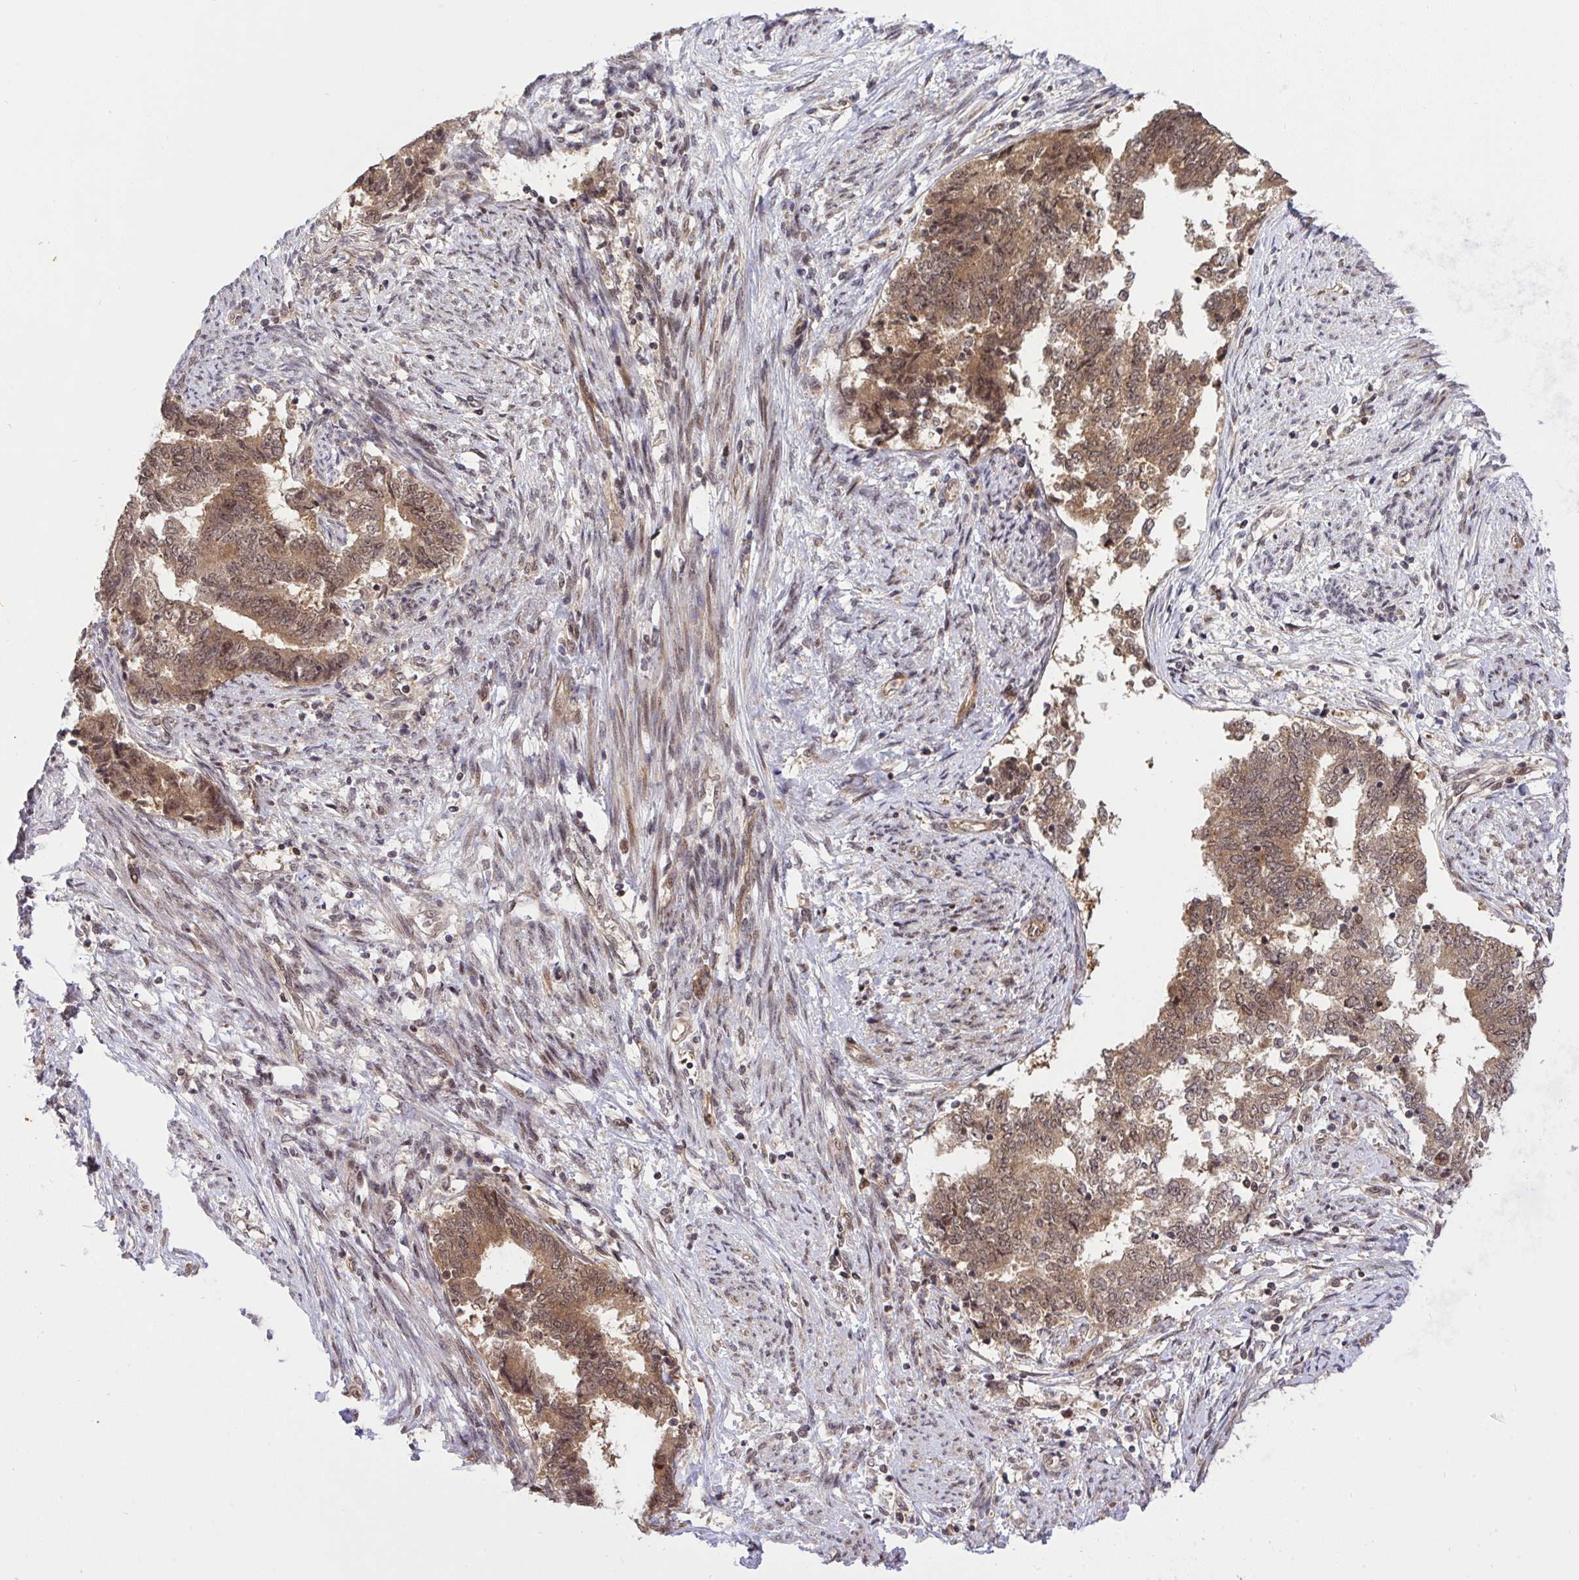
{"staining": {"intensity": "moderate", "quantity": ">75%", "location": "cytoplasmic/membranous"}, "tissue": "endometrial cancer", "cell_type": "Tumor cells", "image_type": "cancer", "snomed": [{"axis": "morphology", "description": "Adenocarcinoma, NOS"}, {"axis": "topography", "description": "Endometrium"}], "caption": "An IHC histopathology image of tumor tissue is shown. Protein staining in brown shows moderate cytoplasmic/membranous positivity in adenocarcinoma (endometrial) within tumor cells.", "gene": "ERI1", "patient": {"sex": "female", "age": 65}}